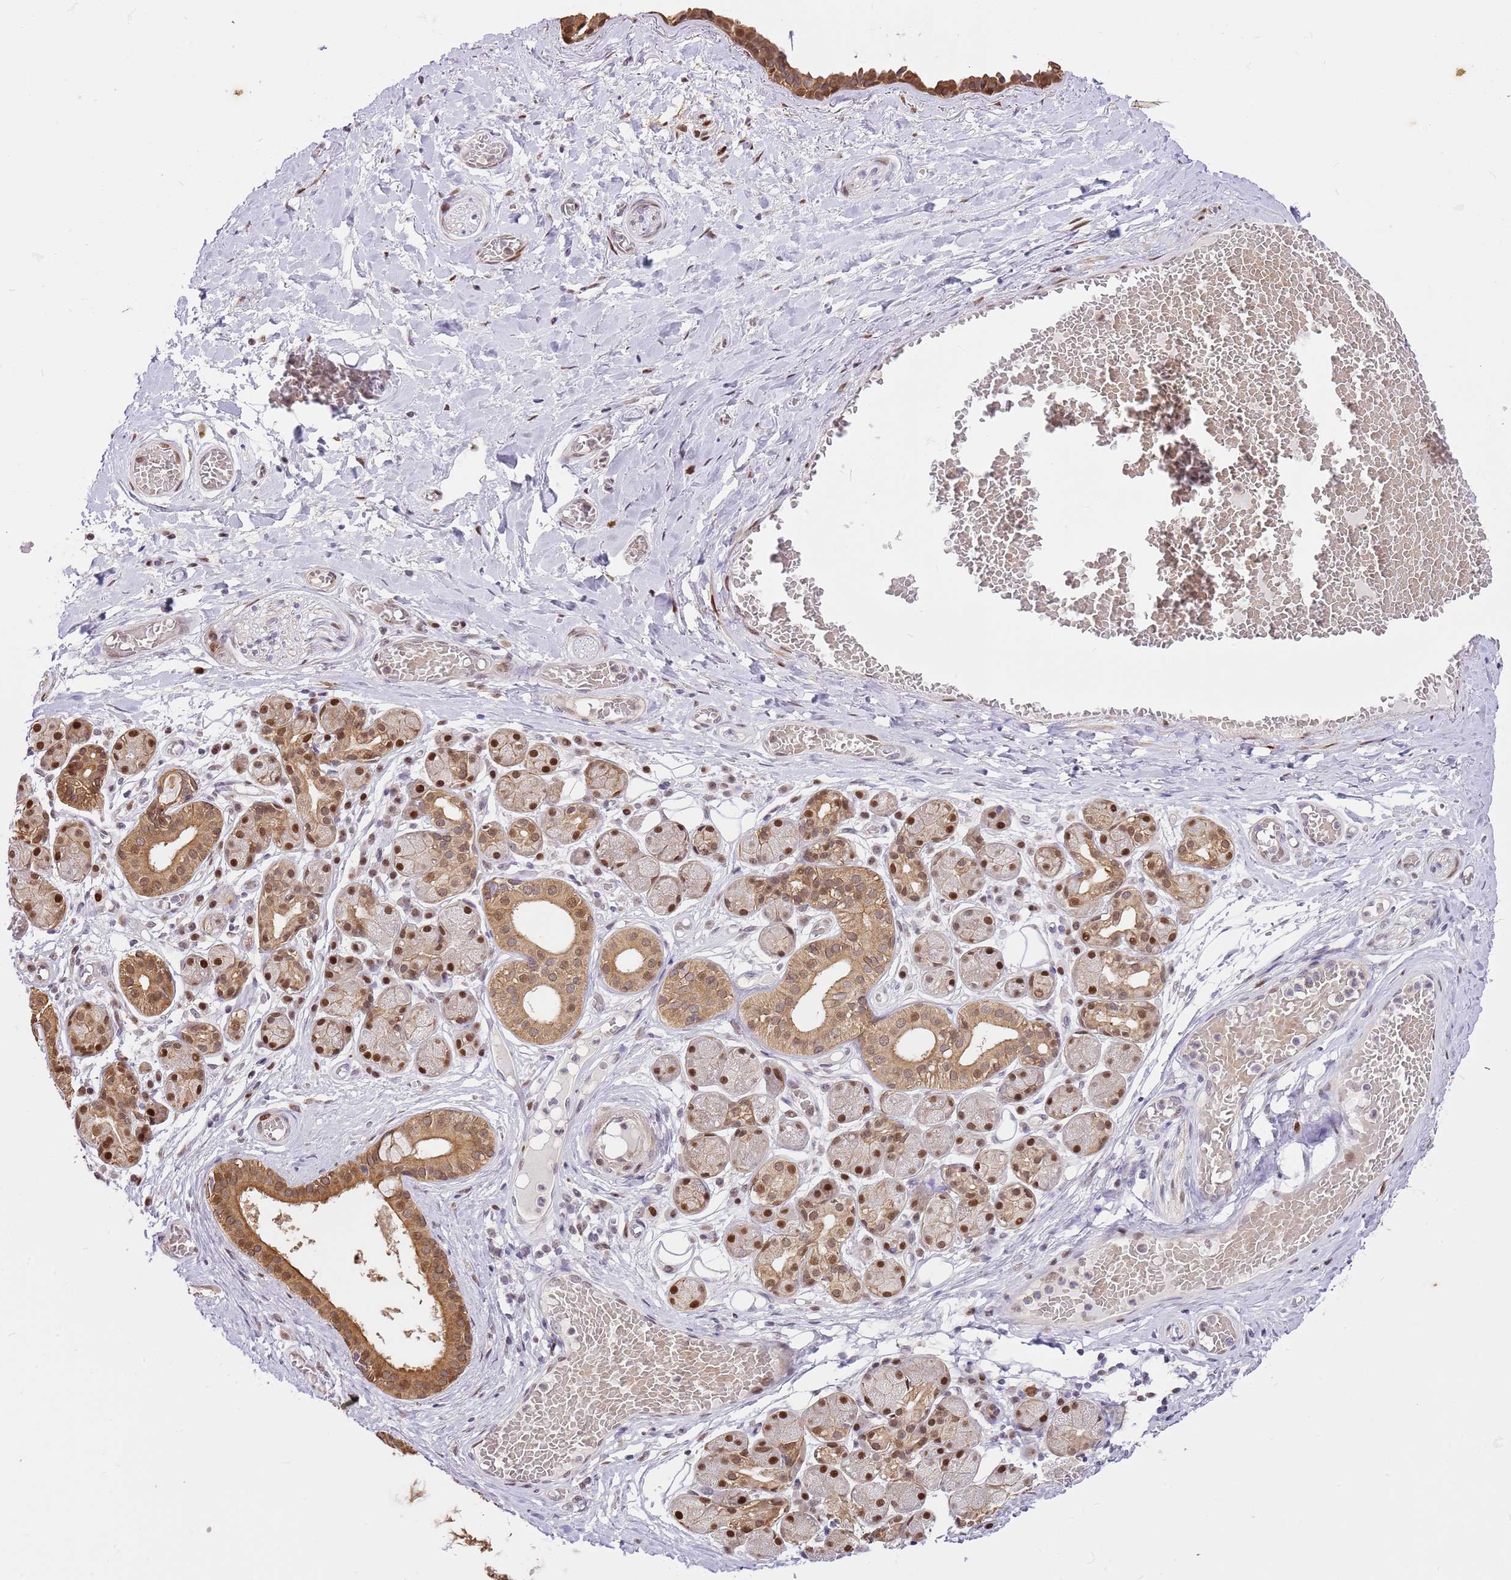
{"staining": {"intensity": "negative", "quantity": "none", "location": "none"}, "tissue": "adipose tissue", "cell_type": "Adipocytes", "image_type": "normal", "snomed": [{"axis": "morphology", "description": "Normal tissue, NOS"}, {"axis": "topography", "description": "Salivary gland"}, {"axis": "topography", "description": "Peripheral nerve tissue"}], "caption": "Adipose tissue stained for a protein using IHC displays no expression adipocytes.", "gene": "RFK", "patient": {"sex": "male", "age": 62}}